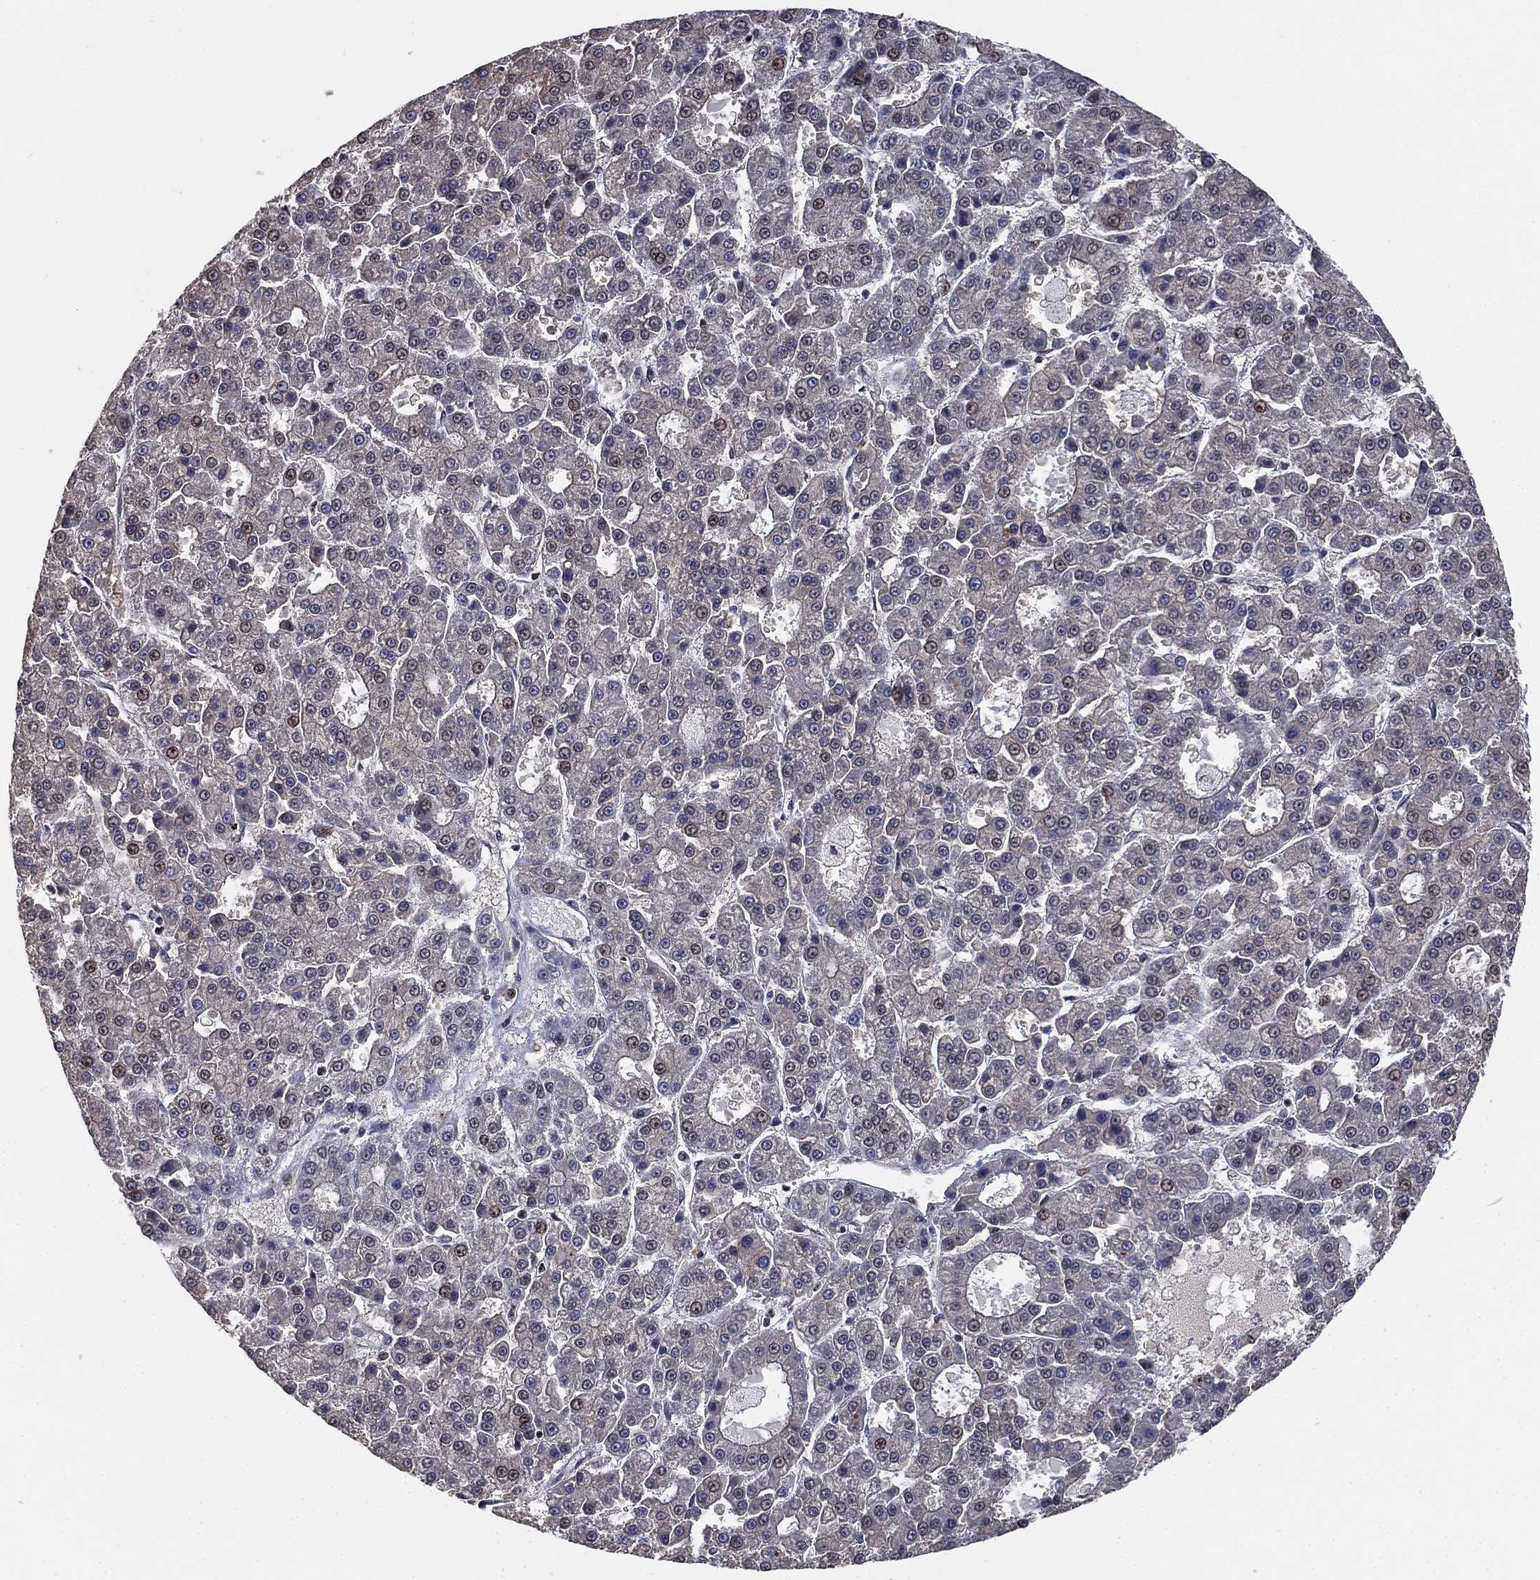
{"staining": {"intensity": "negative", "quantity": "none", "location": "none"}, "tissue": "liver cancer", "cell_type": "Tumor cells", "image_type": "cancer", "snomed": [{"axis": "morphology", "description": "Carcinoma, Hepatocellular, NOS"}, {"axis": "topography", "description": "Liver"}], "caption": "Tumor cells are negative for protein expression in human liver cancer.", "gene": "ZSCAN30", "patient": {"sex": "male", "age": 70}}